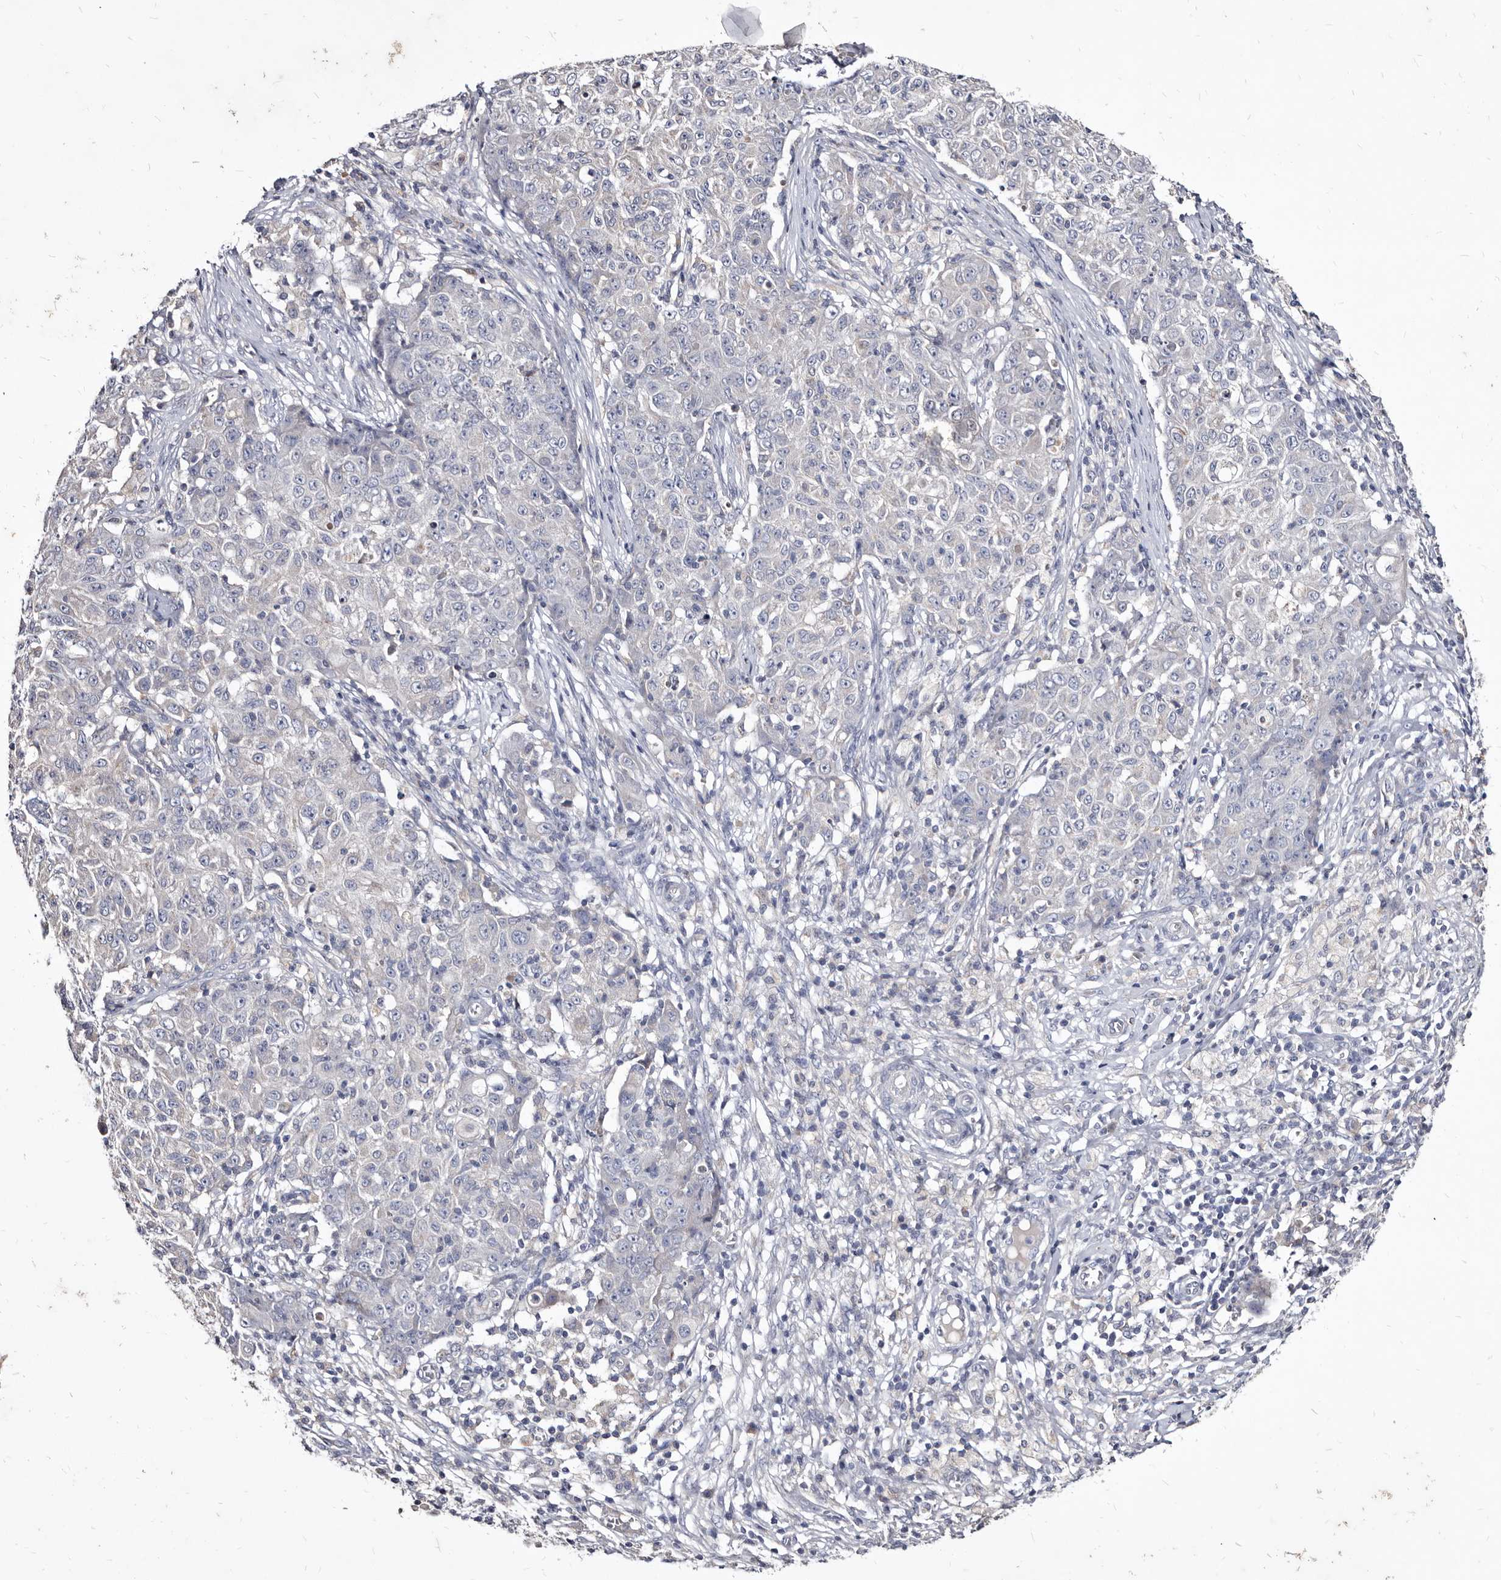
{"staining": {"intensity": "negative", "quantity": "none", "location": "none"}, "tissue": "ovarian cancer", "cell_type": "Tumor cells", "image_type": "cancer", "snomed": [{"axis": "morphology", "description": "Carcinoma, endometroid"}, {"axis": "topography", "description": "Ovary"}], "caption": "Tumor cells are negative for brown protein staining in endometroid carcinoma (ovarian).", "gene": "SLC39A2", "patient": {"sex": "female", "age": 42}}